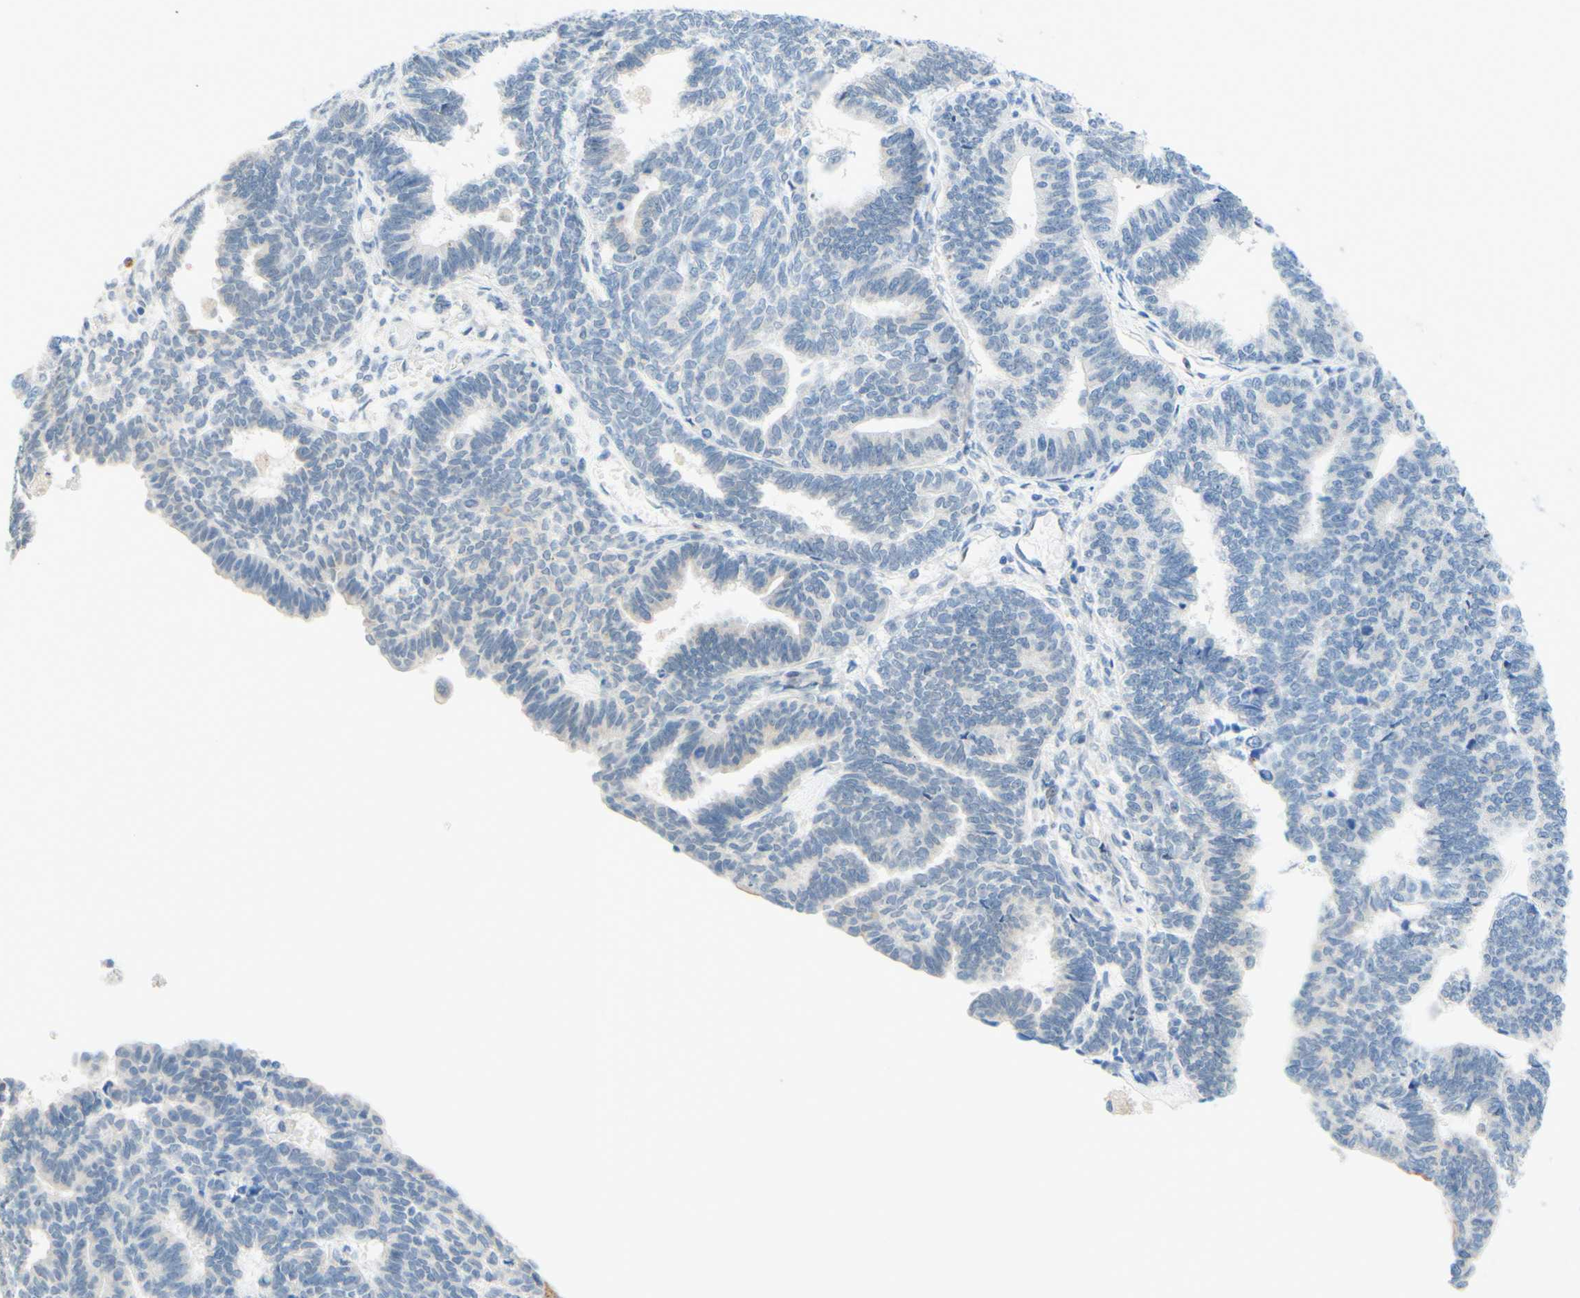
{"staining": {"intensity": "negative", "quantity": "none", "location": "none"}, "tissue": "endometrial cancer", "cell_type": "Tumor cells", "image_type": "cancer", "snomed": [{"axis": "morphology", "description": "Adenocarcinoma, NOS"}, {"axis": "topography", "description": "Endometrium"}], "caption": "DAB immunohistochemical staining of adenocarcinoma (endometrial) shows no significant positivity in tumor cells.", "gene": "TREM2", "patient": {"sex": "female", "age": 70}}